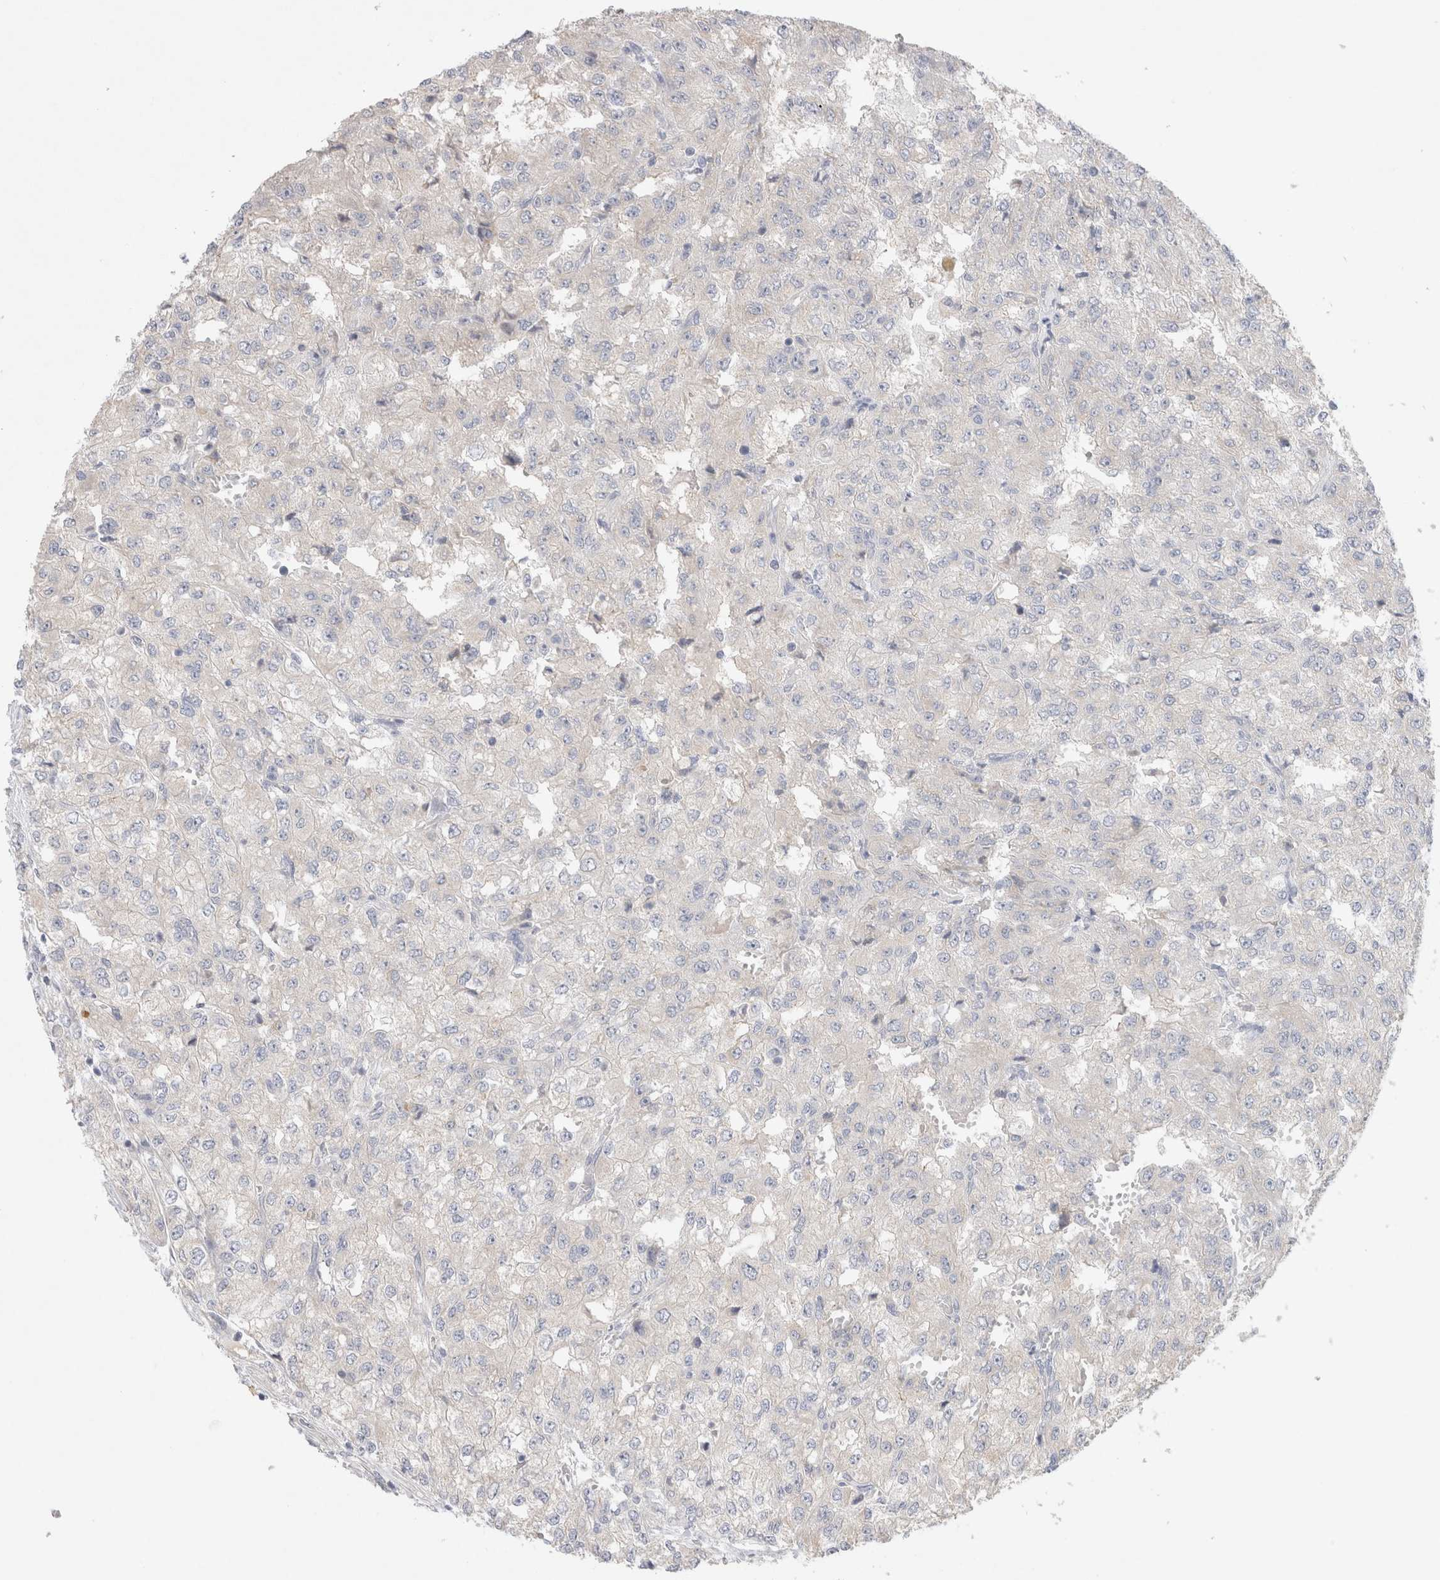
{"staining": {"intensity": "negative", "quantity": "none", "location": "none"}, "tissue": "renal cancer", "cell_type": "Tumor cells", "image_type": "cancer", "snomed": [{"axis": "morphology", "description": "Adenocarcinoma, NOS"}, {"axis": "topography", "description": "Kidney"}], "caption": "An immunohistochemistry (IHC) image of renal cancer (adenocarcinoma) is shown. There is no staining in tumor cells of renal cancer (adenocarcinoma).", "gene": "GAS1", "patient": {"sex": "female", "age": 54}}